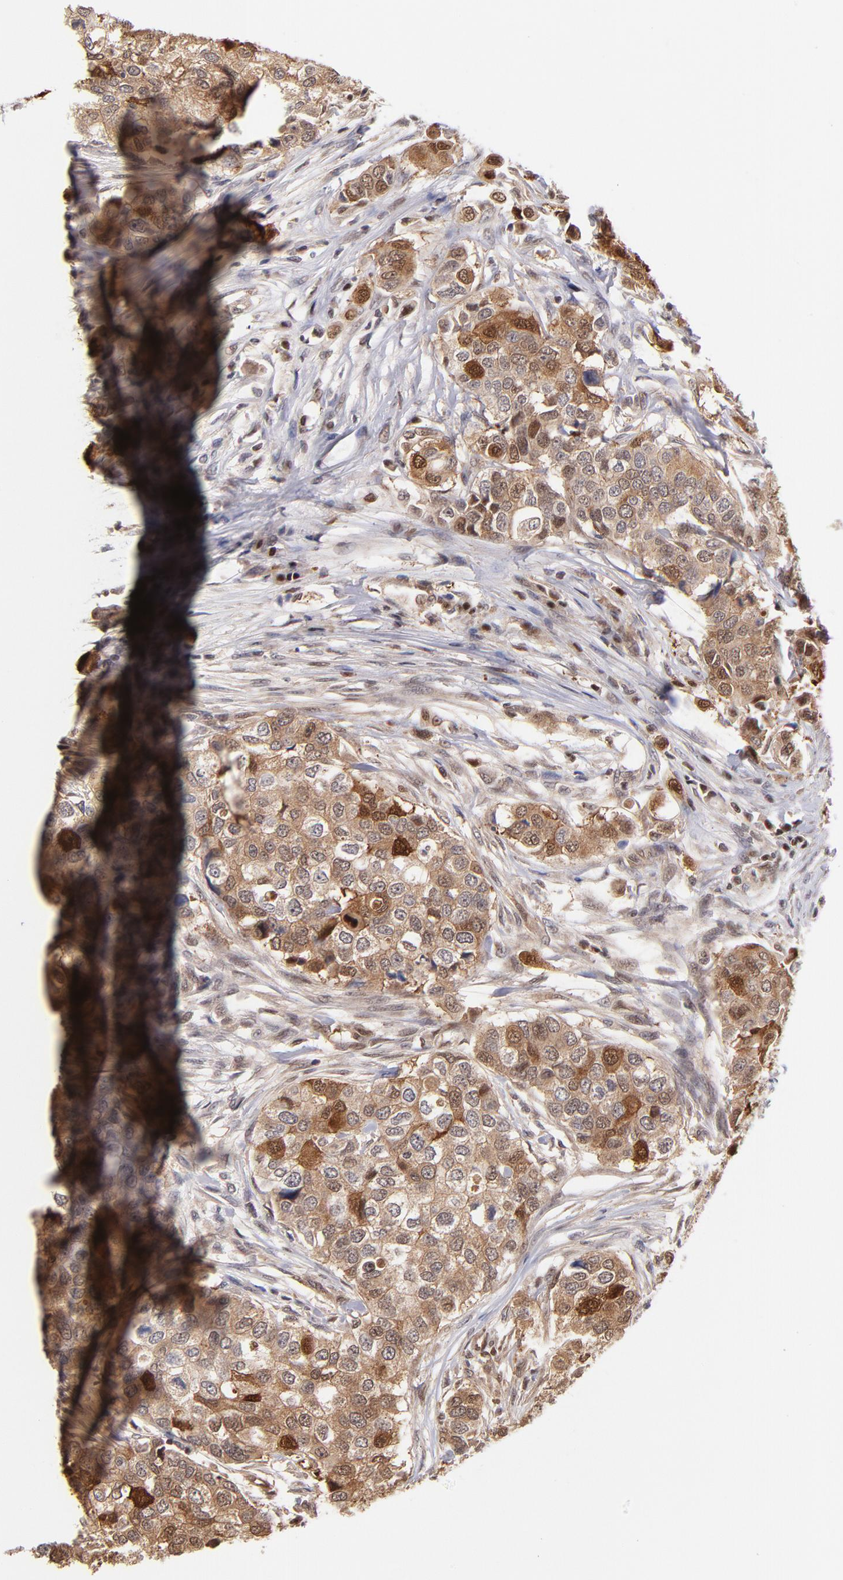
{"staining": {"intensity": "moderate", "quantity": ">75%", "location": "cytoplasmic/membranous,nuclear"}, "tissue": "breast cancer", "cell_type": "Tumor cells", "image_type": "cancer", "snomed": [{"axis": "morphology", "description": "Normal tissue, NOS"}, {"axis": "morphology", "description": "Duct carcinoma"}, {"axis": "topography", "description": "Breast"}], "caption": "IHC photomicrograph of neoplastic tissue: human breast invasive ductal carcinoma stained using immunohistochemistry exhibits medium levels of moderate protein expression localized specifically in the cytoplasmic/membranous and nuclear of tumor cells, appearing as a cytoplasmic/membranous and nuclear brown color.", "gene": "YWHAB", "patient": {"sex": "female", "age": 49}}